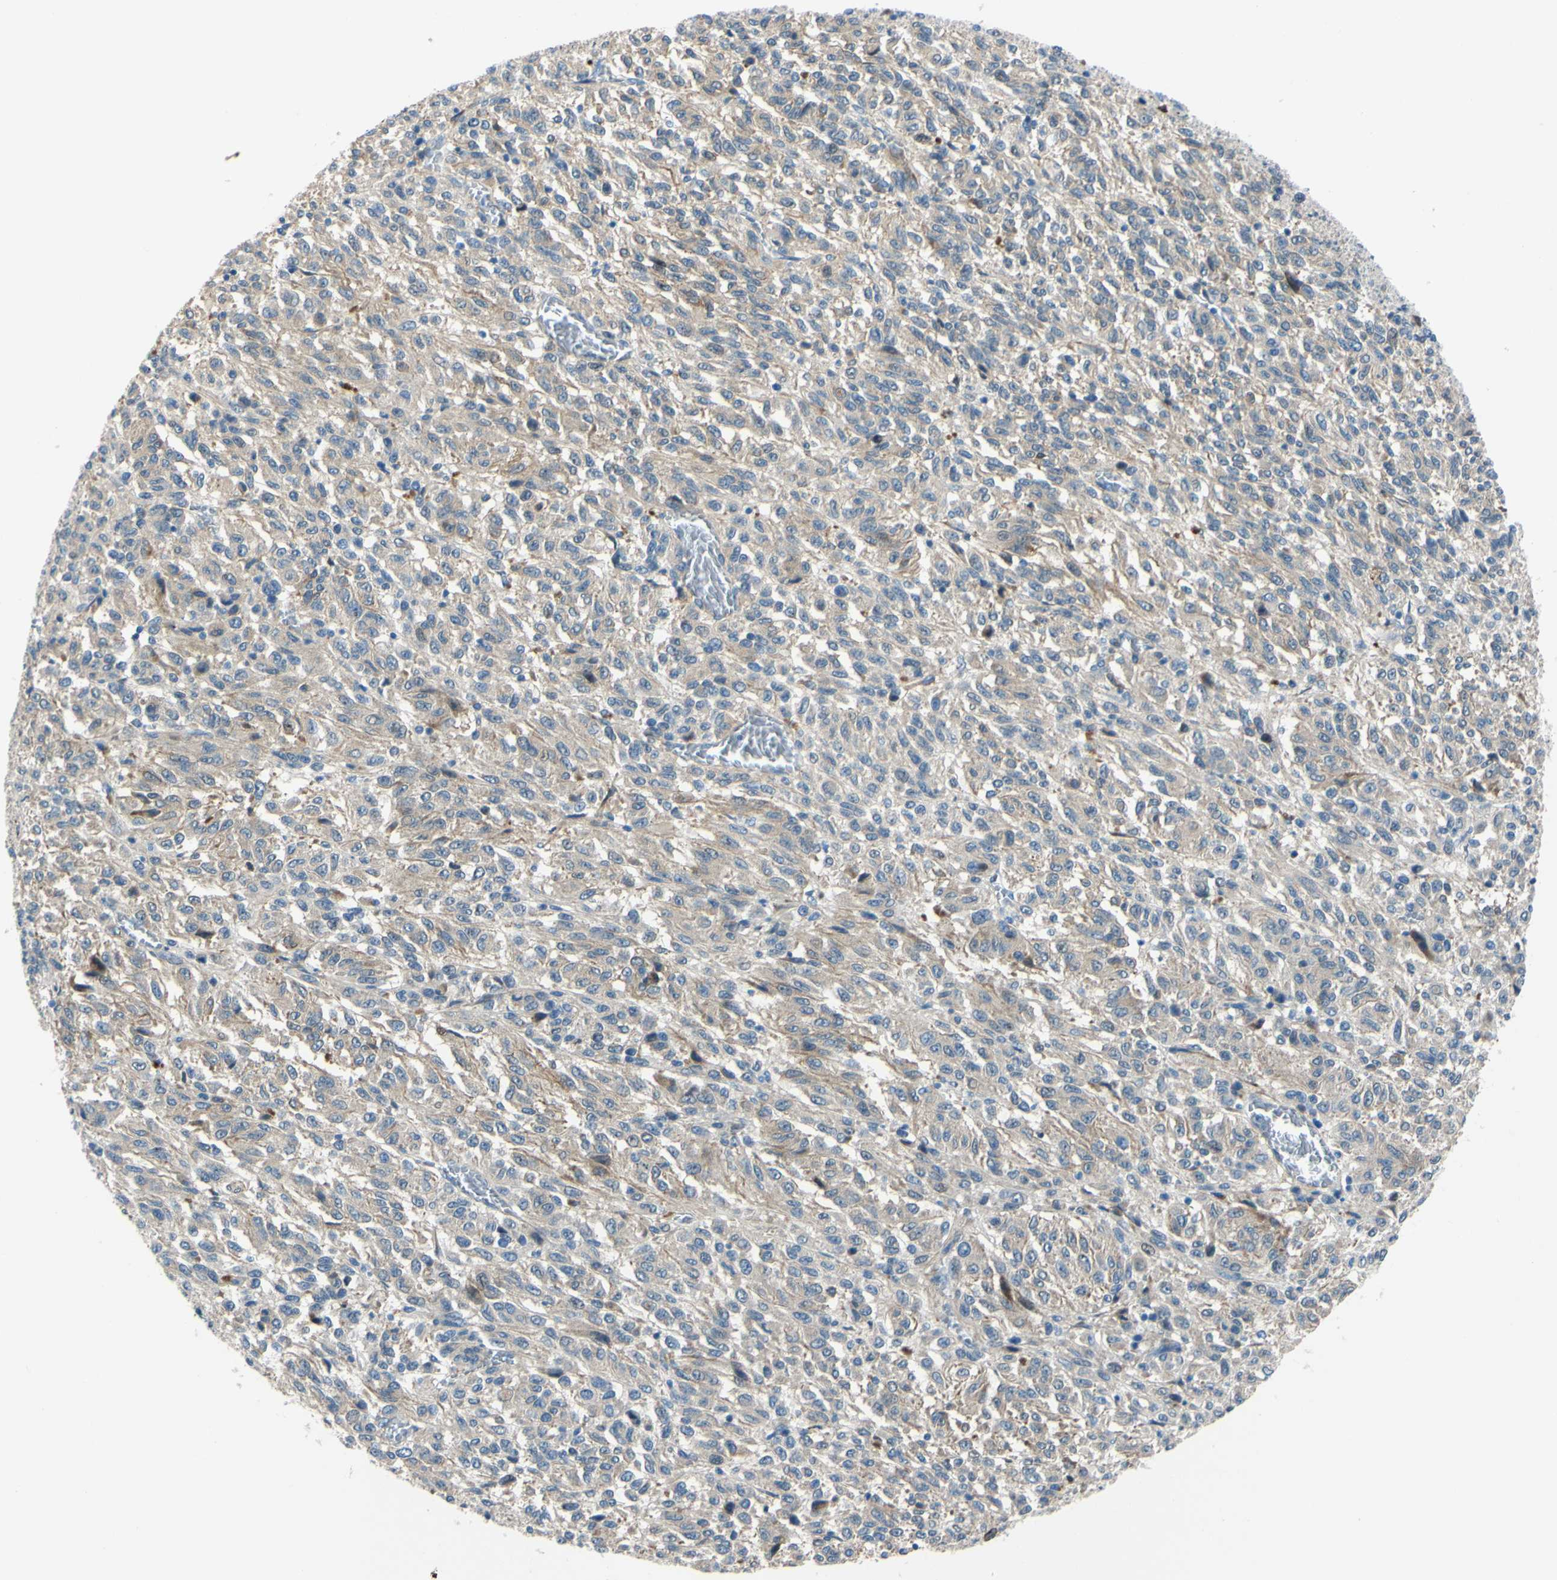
{"staining": {"intensity": "weak", "quantity": ">75%", "location": "cytoplasmic/membranous"}, "tissue": "melanoma", "cell_type": "Tumor cells", "image_type": "cancer", "snomed": [{"axis": "morphology", "description": "Malignant melanoma, Metastatic site"}, {"axis": "topography", "description": "Lung"}], "caption": "IHC of human malignant melanoma (metastatic site) demonstrates low levels of weak cytoplasmic/membranous positivity in approximately >75% of tumor cells.", "gene": "ARHGAP1", "patient": {"sex": "male", "age": 64}}